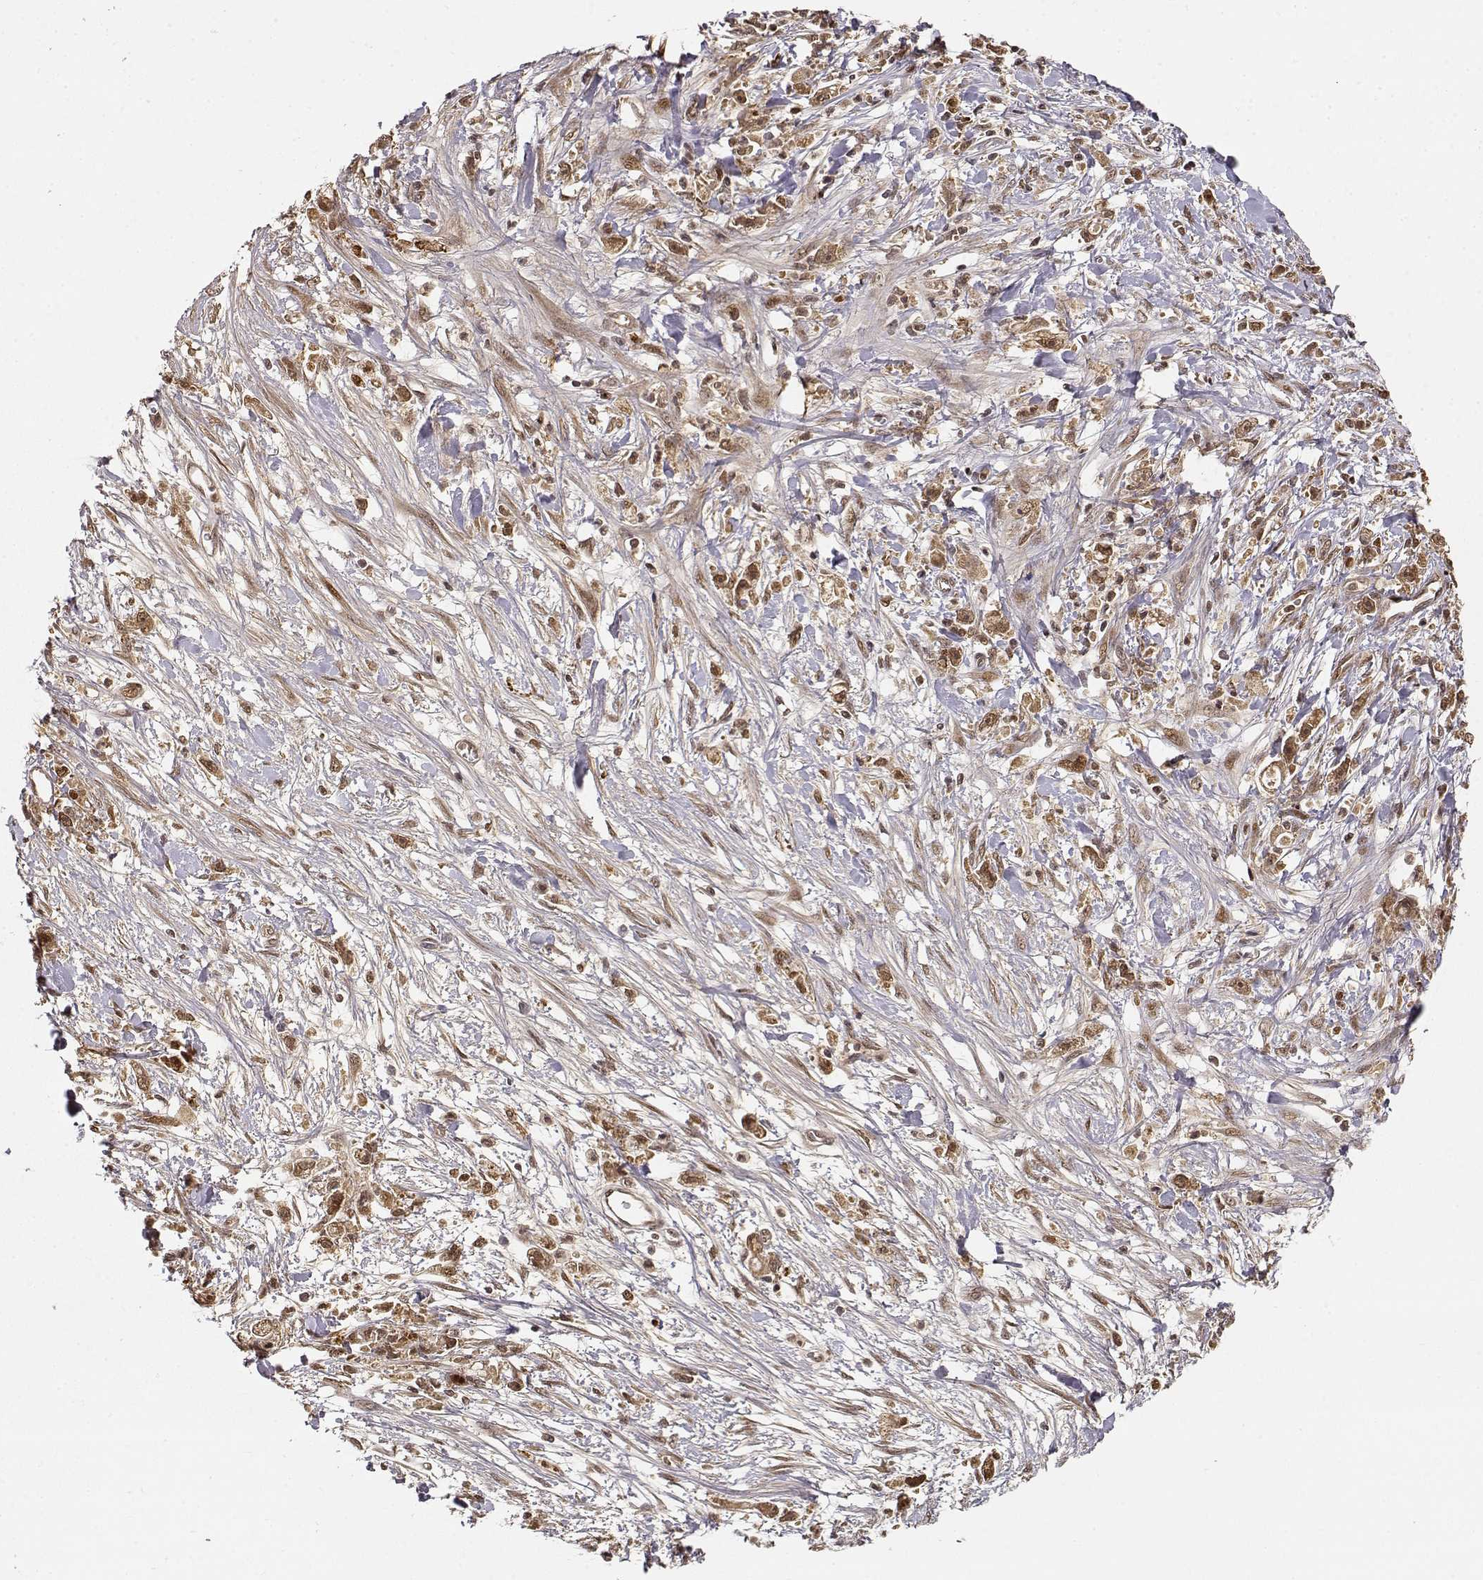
{"staining": {"intensity": "moderate", "quantity": ">75%", "location": "cytoplasmic/membranous,nuclear"}, "tissue": "stomach cancer", "cell_type": "Tumor cells", "image_type": "cancer", "snomed": [{"axis": "morphology", "description": "Adenocarcinoma, NOS"}, {"axis": "topography", "description": "Stomach"}], "caption": "Approximately >75% of tumor cells in human stomach cancer (adenocarcinoma) display moderate cytoplasmic/membranous and nuclear protein positivity as visualized by brown immunohistochemical staining.", "gene": "MAEA", "patient": {"sex": "female", "age": 59}}